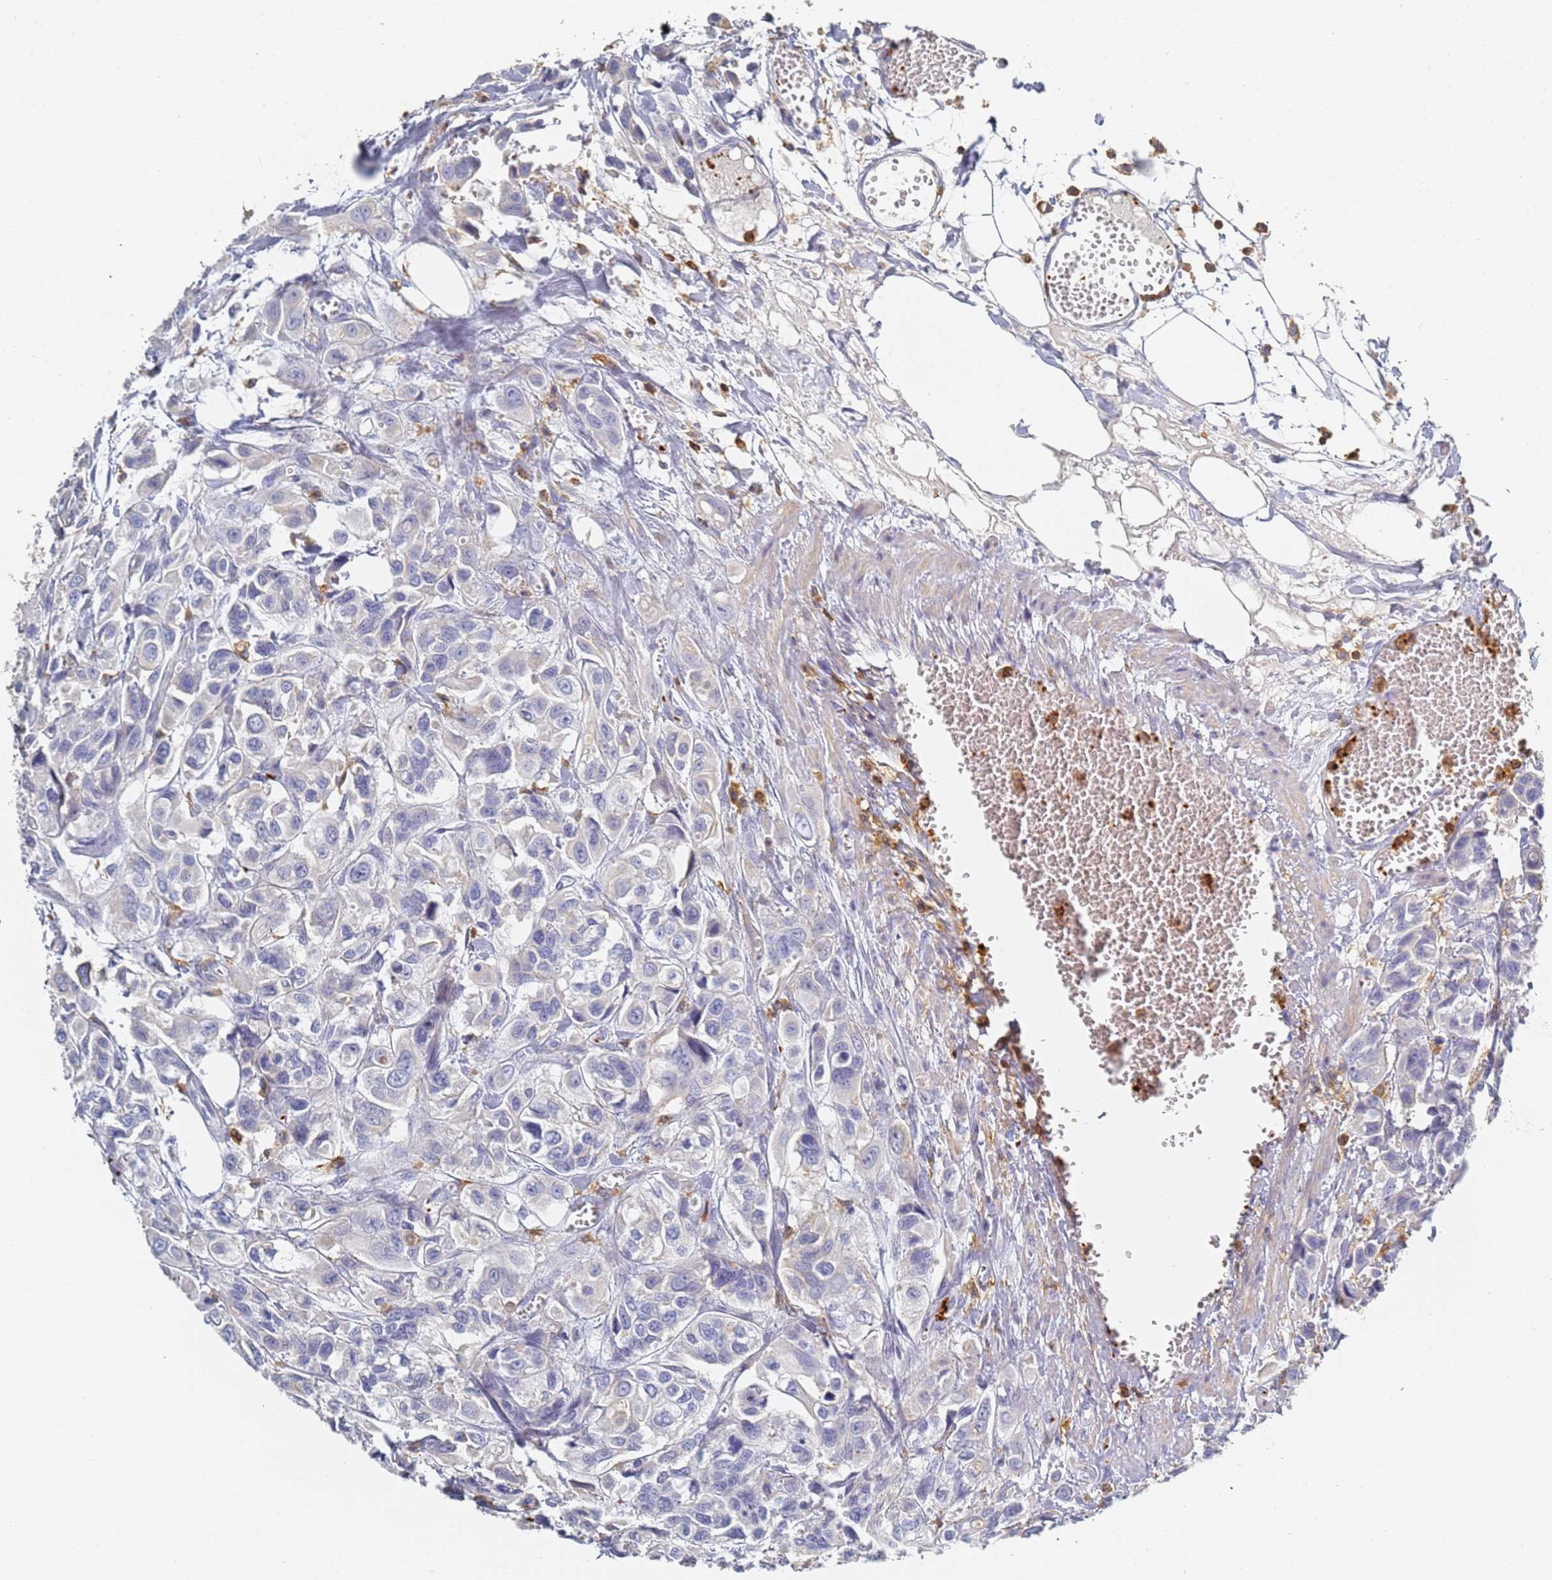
{"staining": {"intensity": "negative", "quantity": "none", "location": "none"}, "tissue": "urothelial cancer", "cell_type": "Tumor cells", "image_type": "cancer", "snomed": [{"axis": "morphology", "description": "Urothelial carcinoma, High grade"}, {"axis": "topography", "description": "Urinary bladder"}], "caption": "Immunohistochemical staining of human high-grade urothelial carcinoma displays no significant positivity in tumor cells.", "gene": "BIN2", "patient": {"sex": "male", "age": 67}}